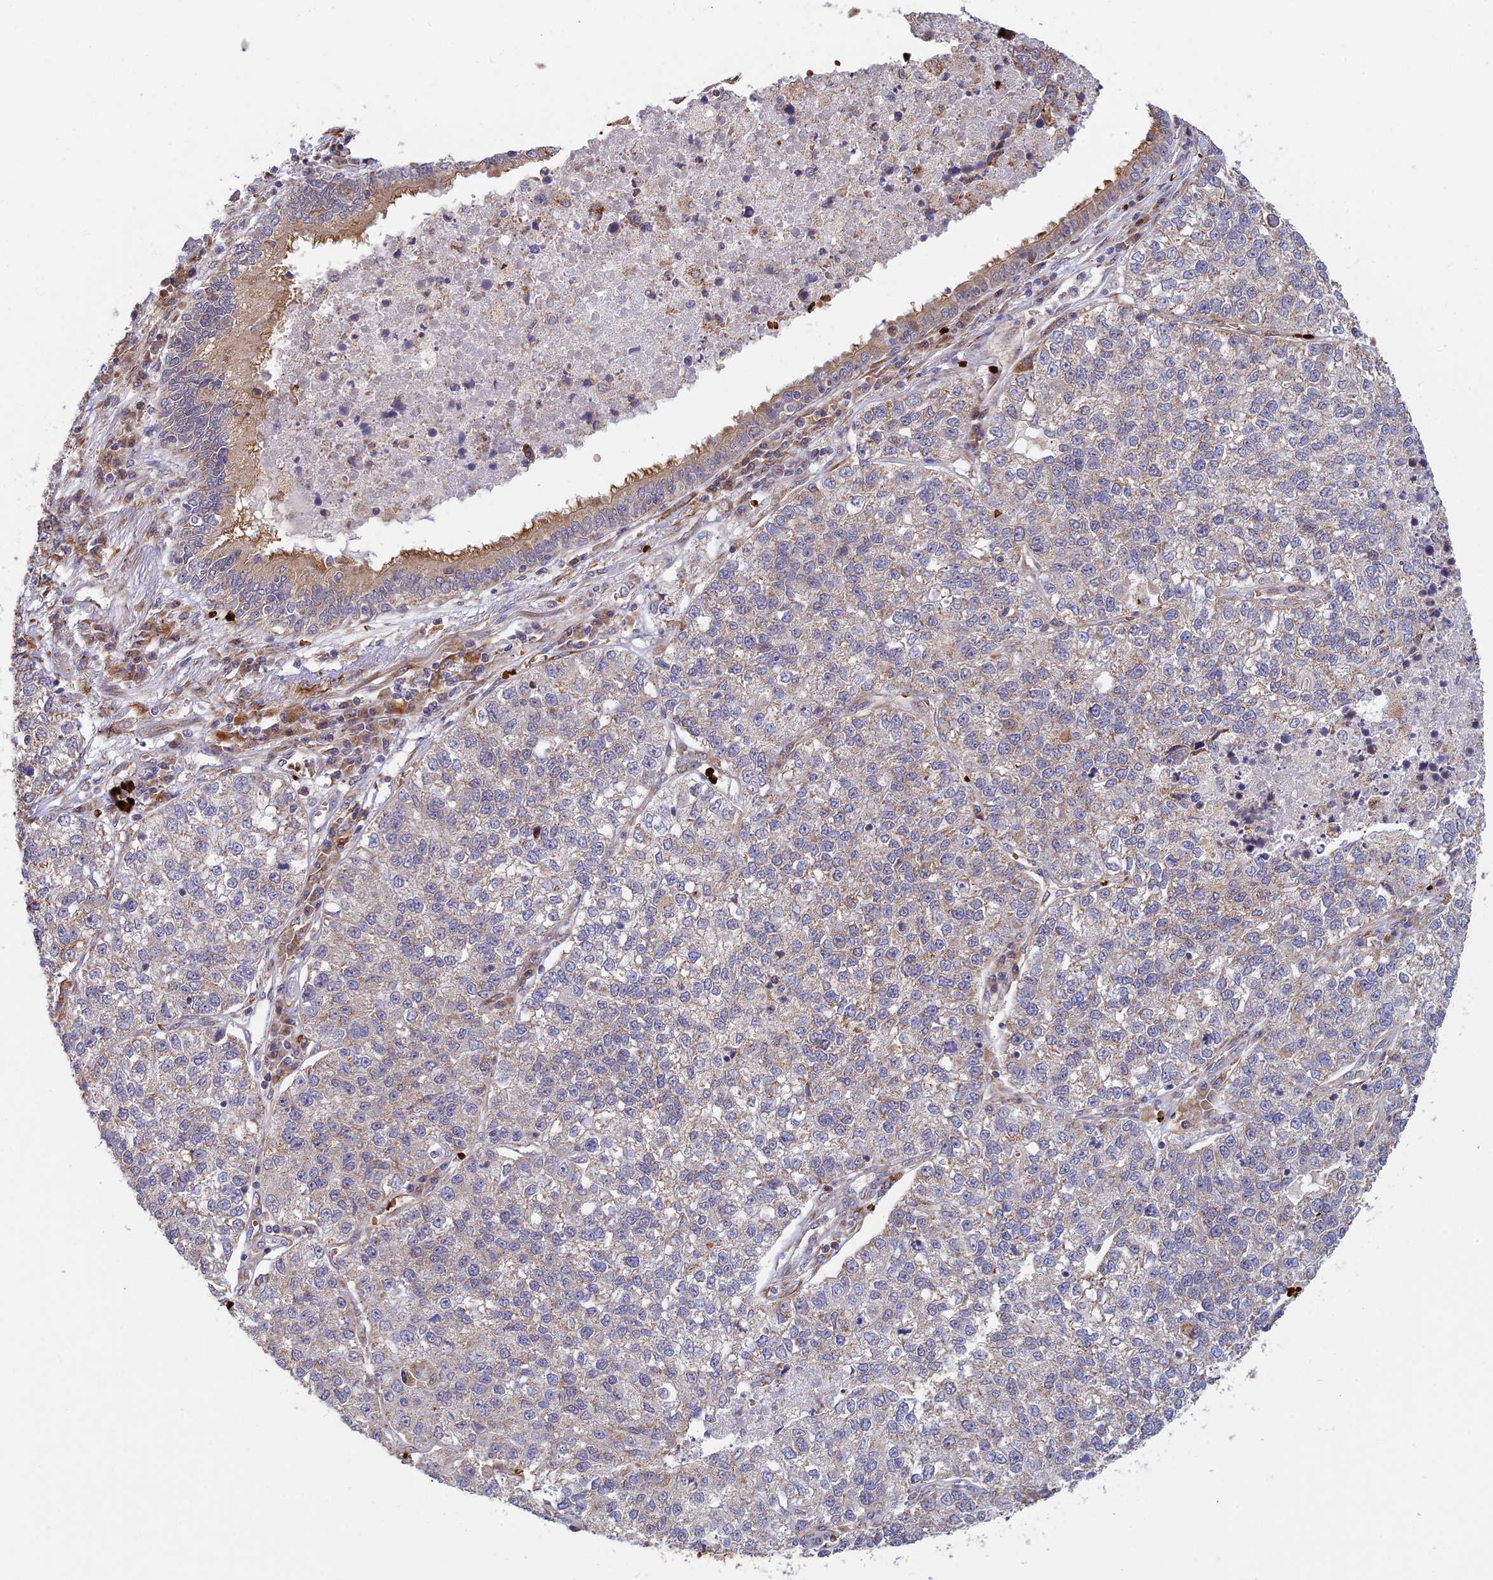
{"staining": {"intensity": "weak", "quantity": "<25%", "location": "cytoplasmic/membranous"}, "tissue": "lung cancer", "cell_type": "Tumor cells", "image_type": "cancer", "snomed": [{"axis": "morphology", "description": "Adenocarcinoma, NOS"}, {"axis": "topography", "description": "Lung"}], "caption": "Tumor cells are negative for brown protein staining in lung cancer.", "gene": "UFSP2", "patient": {"sex": "male", "age": 49}}